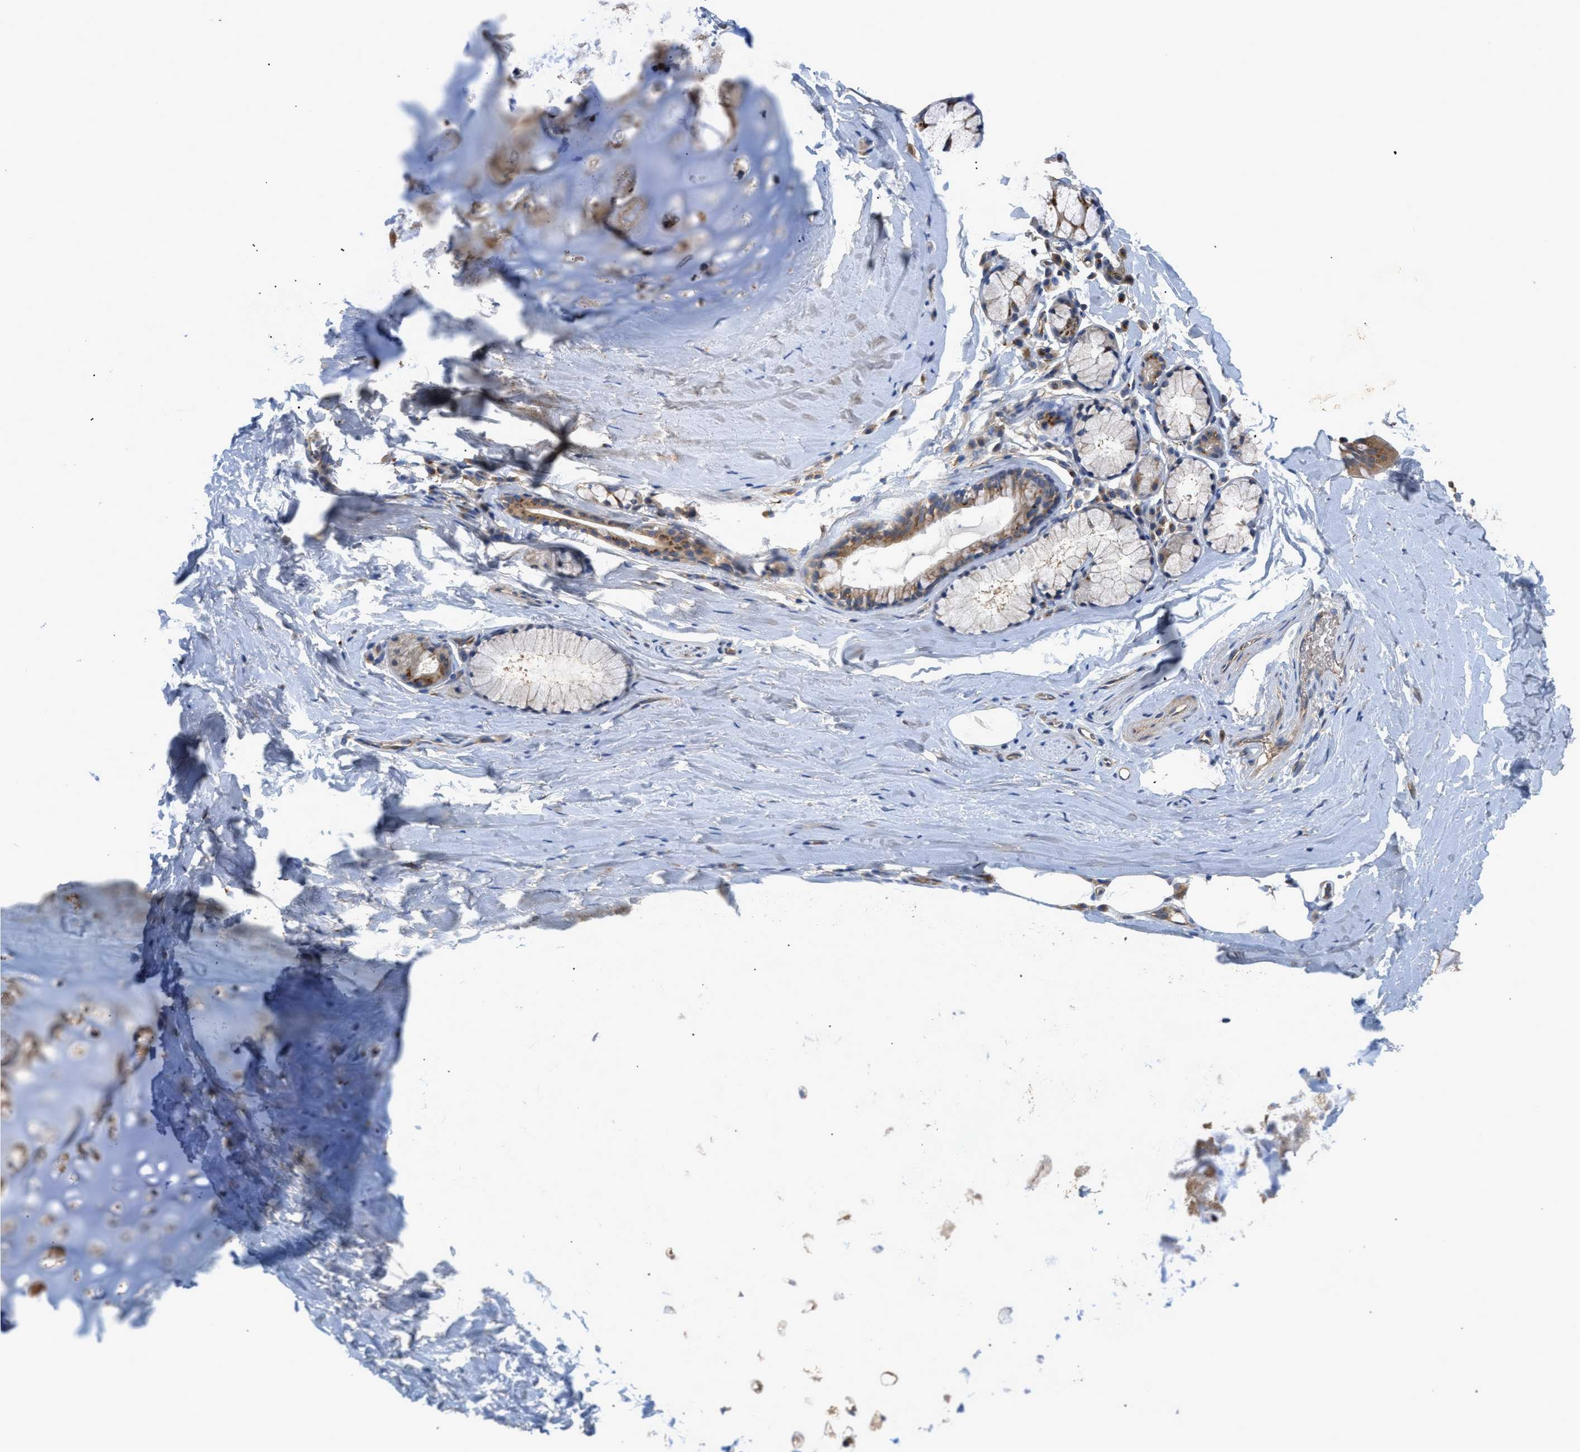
{"staining": {"intensity": "moderate", "quantity": "<25%", "location": "cytoplasmic/membranous"}, "tissue": "adipose tissue", "cell_type": "Adipocytes", "image_type": "normal", "snomed": [{"axis": "morphology", "description": "Normal tissue, NOS"}, {"axis": "topography", "description": "Cartilage tissue"}, {"axis": "topography", "description": "Bronchus"}], "caption": "High-magnification brightfield microscopy of normal adipose tissue stained with DAB (brown) and counterstained with hematoxylin (blue). adipocytes exhibit moderate cytoplasmic/membranous staining is appreciated in about<25% of cells. (DAB IHC, brown staining for protein, blue staining for nuclei).", "gene": "SIK2", "patient": {"sex": "female", "age": 53}}